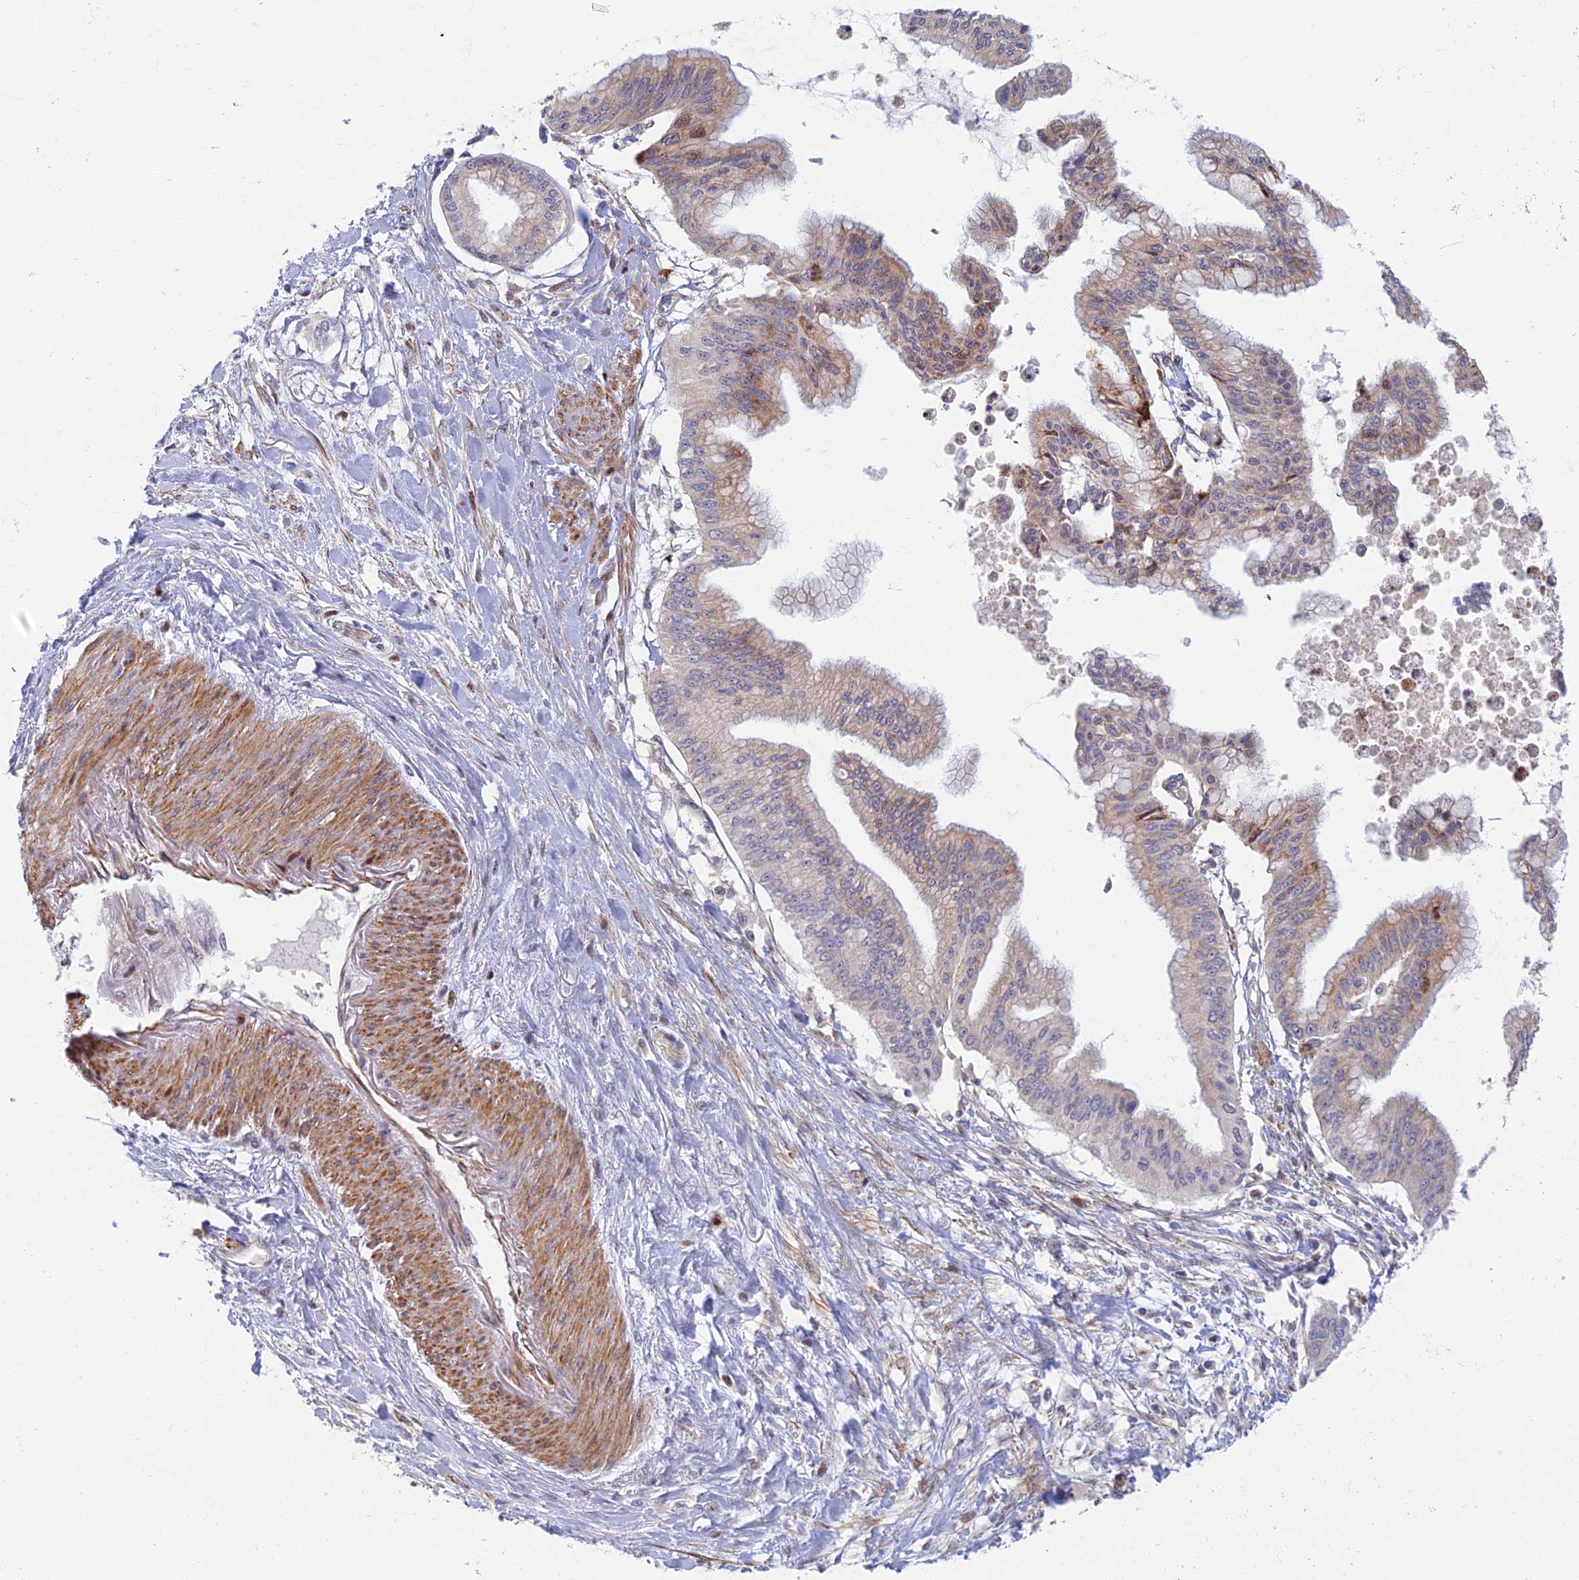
{"staining": {"intensity": "moderate", "quantity": "<25%", "location": "cytoplasmic/membranous"}, "tissue": "pancreatic cancer", "cell_type": "Tumor cells", "image_type": "cancer", "snomed": [{"axis": "morphology", "description": "Adenocarcinoma, NOS"}, {"axis": "topography", "description": "Pancreas"}], "caption": "IHC micrograph of neoplastic tissue: adenocarcinoma (pancreatic) stained using immunohistochemistry shows low levels of moderate protein expression localized specifically in the cytoplasmic/membranous of tumor cells, appearing as a cytoplasmic/membranous brown color.", "gene": "C15orf40", "patient": {"sex": "male", "age": 46}}